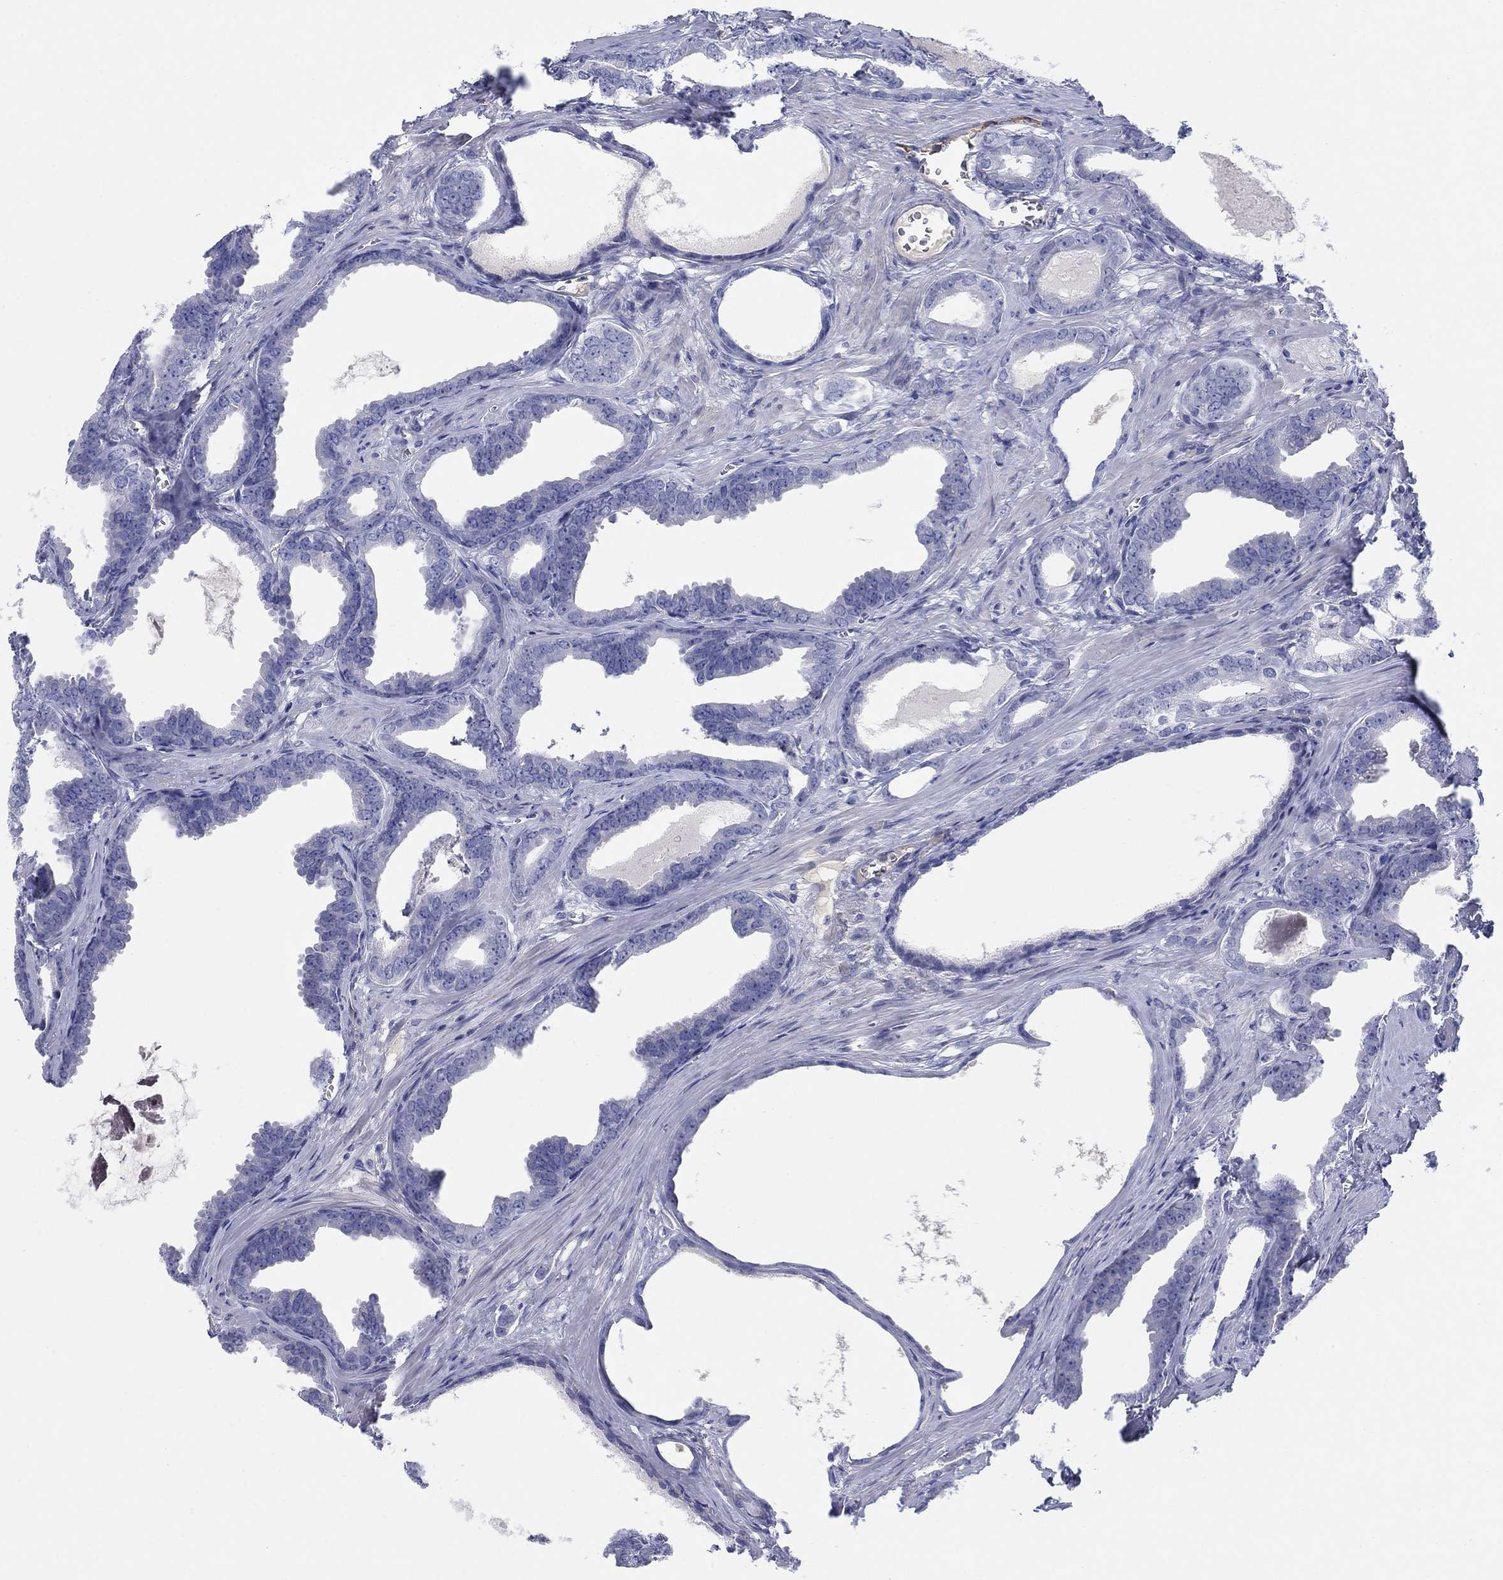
{"staining": {"intensity": "negative", "quantity": "none", "location": "none"}, "tissue": "prostate cancer", "cell_type": "Tumor cells", "image_type": "cancer", "snomed": [{"axis": "morphology", "description": "Adenocarcinoma, NOS"}, {"axis": "topography", "description": "Prostate"}], "caption": "Prostate cancer (adenocarcinoma) stained for a protein using IHC displays no positivity tumor cells.", "gene": "HEATR4", "patient": {"sex": "male", "age": 66}}